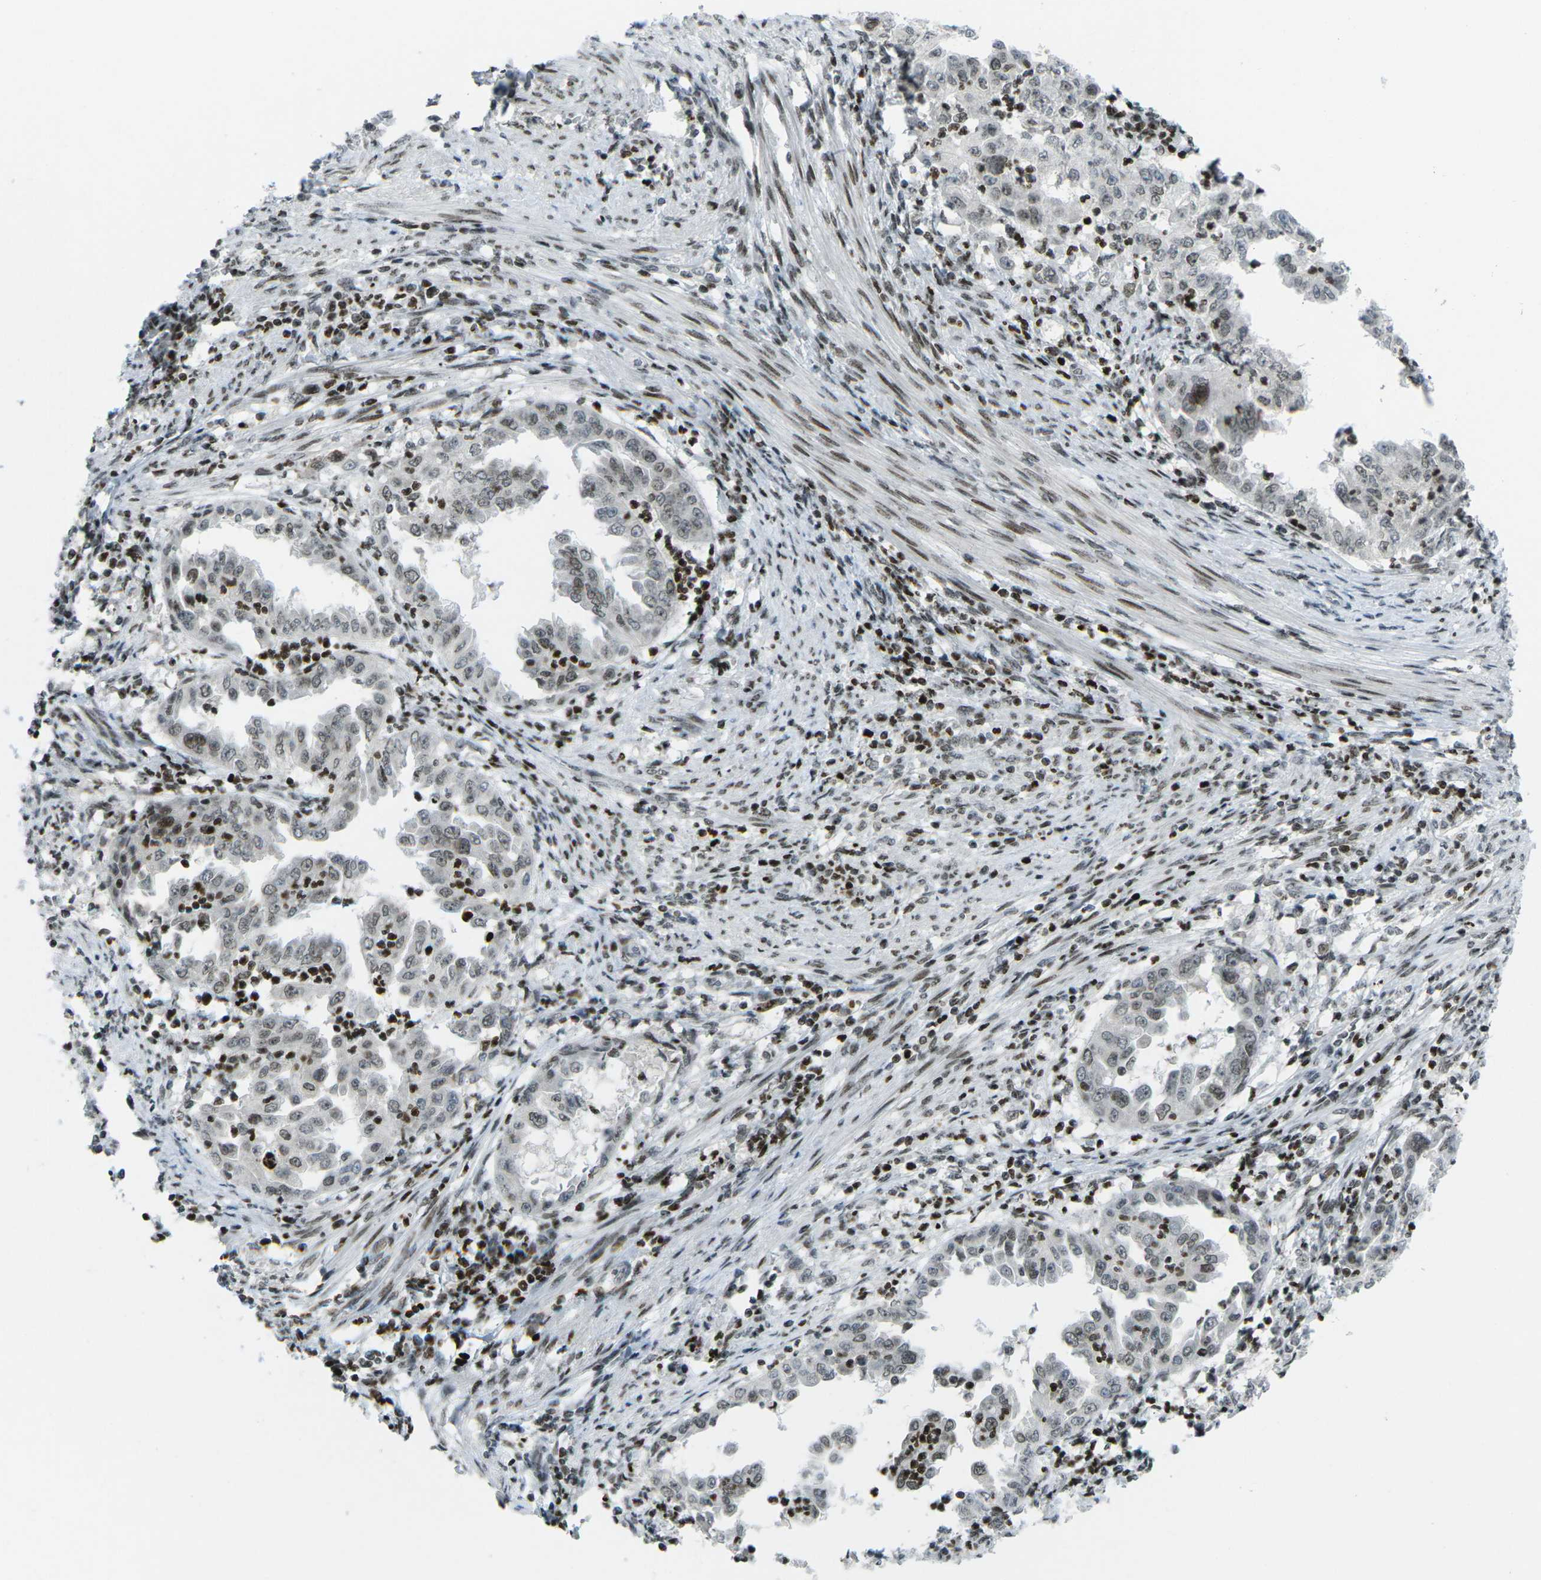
{"staining": {"intensity": "weak", "quantity": "25%-75%", "location": "nuclear"}, "tissue": "endometrial cancer", "cell_type": "Tumor cells", "image_type": "cancer", "snomed": [{"axis": "morphology", "description": "Adenocarcinoma, NOS"}, {"axis": "topography", "description": "Endometrium"}], "caption": "Immunohistochemistry (IHC) (DAB (3,3'-diaminobenzidine)) staining of endometrial cancer (adenocarcinoma) reveals weak nuclear protein staining in approximately 25%-75% of tumor cells. (Brightfield microscopy of DAB IHC at high magnification).", "gene": "EME1", "patient": {"sex": "female", "age": 85}}